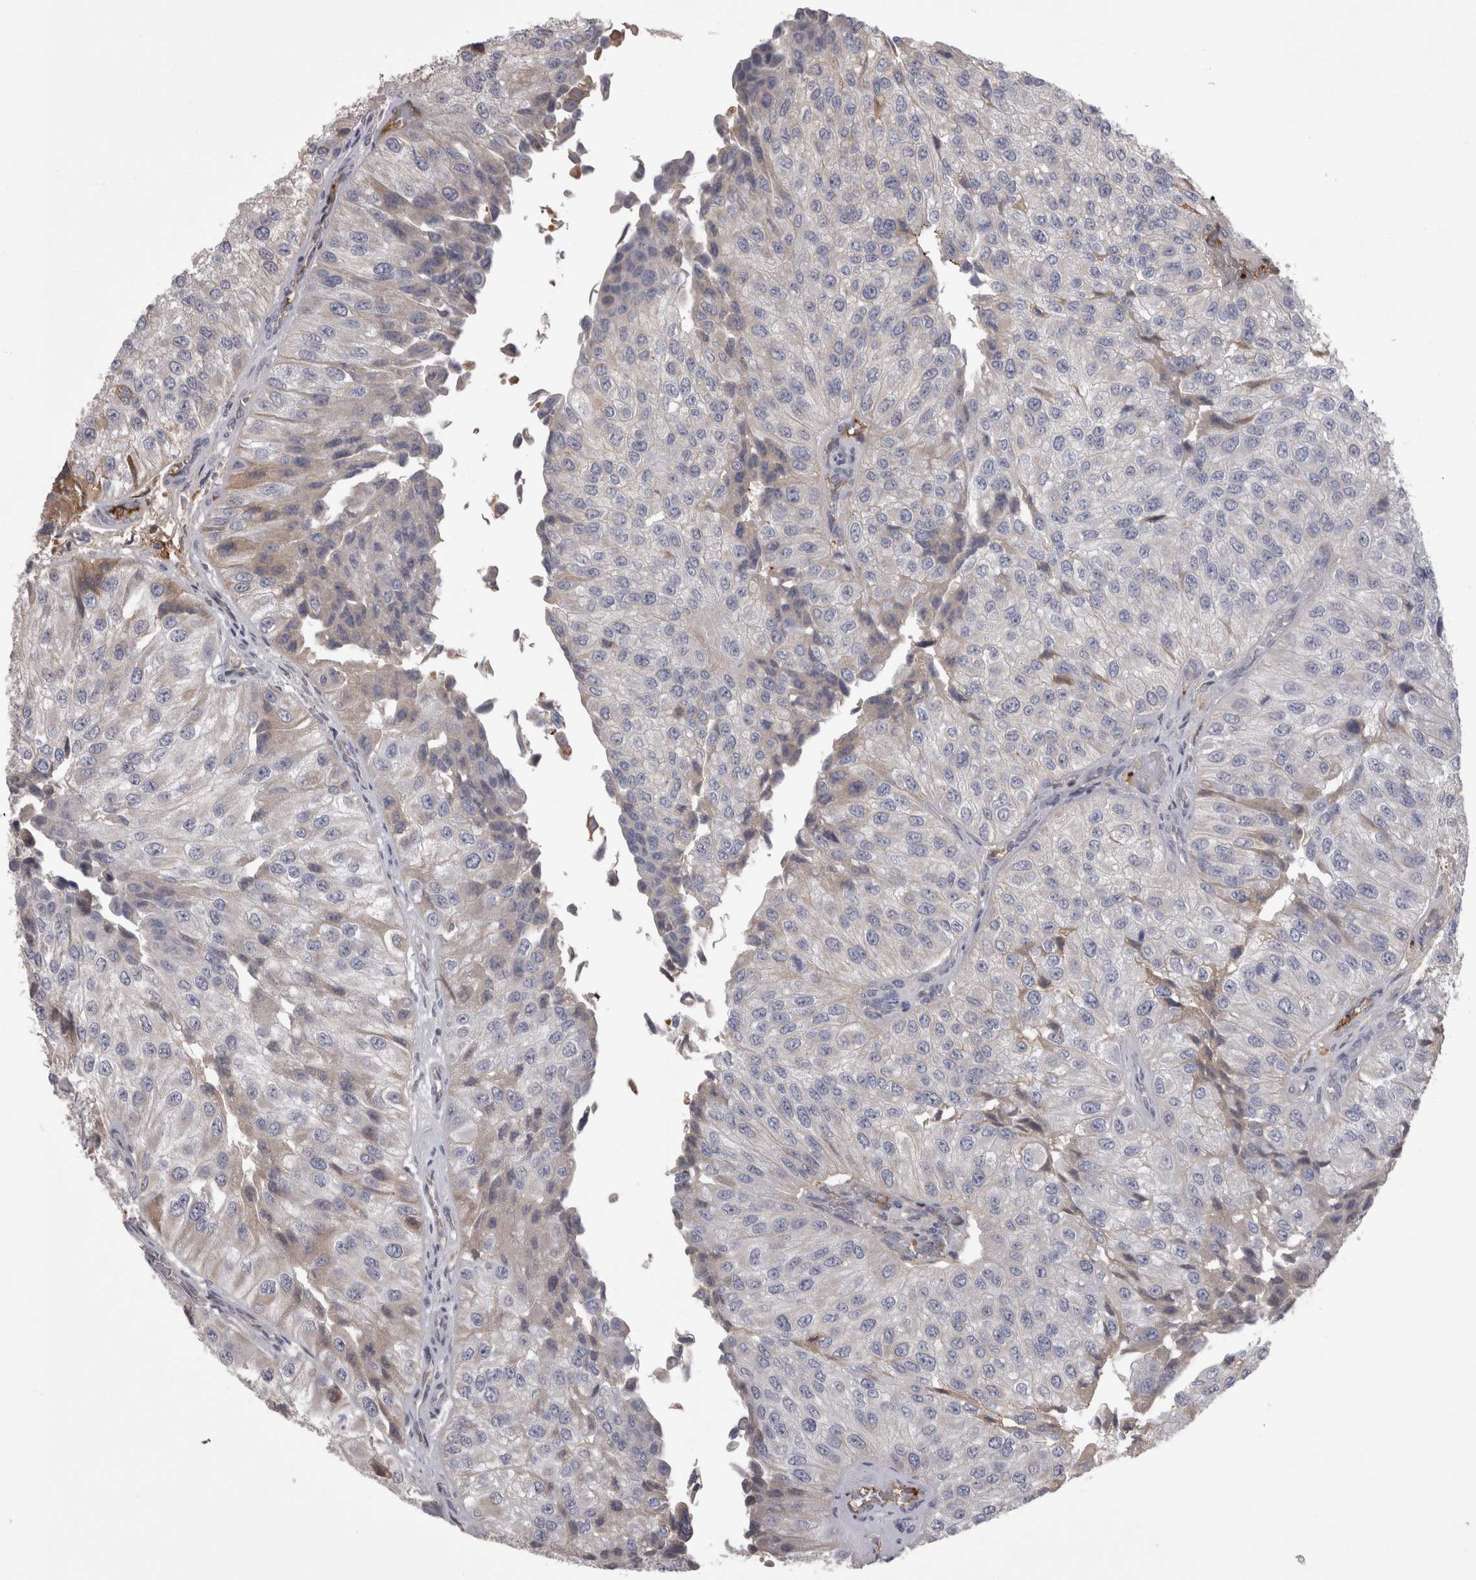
{"staining": {"intensity": "weak", "quantity": "<25%", "location": "cytoplasmic/membranous"}, "tissue": "urothelial cancer", "cell_type": "Tumor cells", "image_type": "cancer", "snomed": [{"axis": "morphology", "description": "Urothelial carcinoma, High grade"}, {"axis": "topography", "description": "Kidney"}, {"axis": "topography", "description": "Urinary bladder"}], "caption": "A high-resolution micrograph shows immunohistochemistry staining of urothelial cancer, which demonstrates no significant positivity in tumor cells. Brightfield microscopy of immunohistochemistry stained with DAB (3,3'-diaminobenzidine) (brown) and hematoxylin (blue), captured at high magnification.", "gene": "SAA4", "patient": {"sex": "male", "age": 77}}